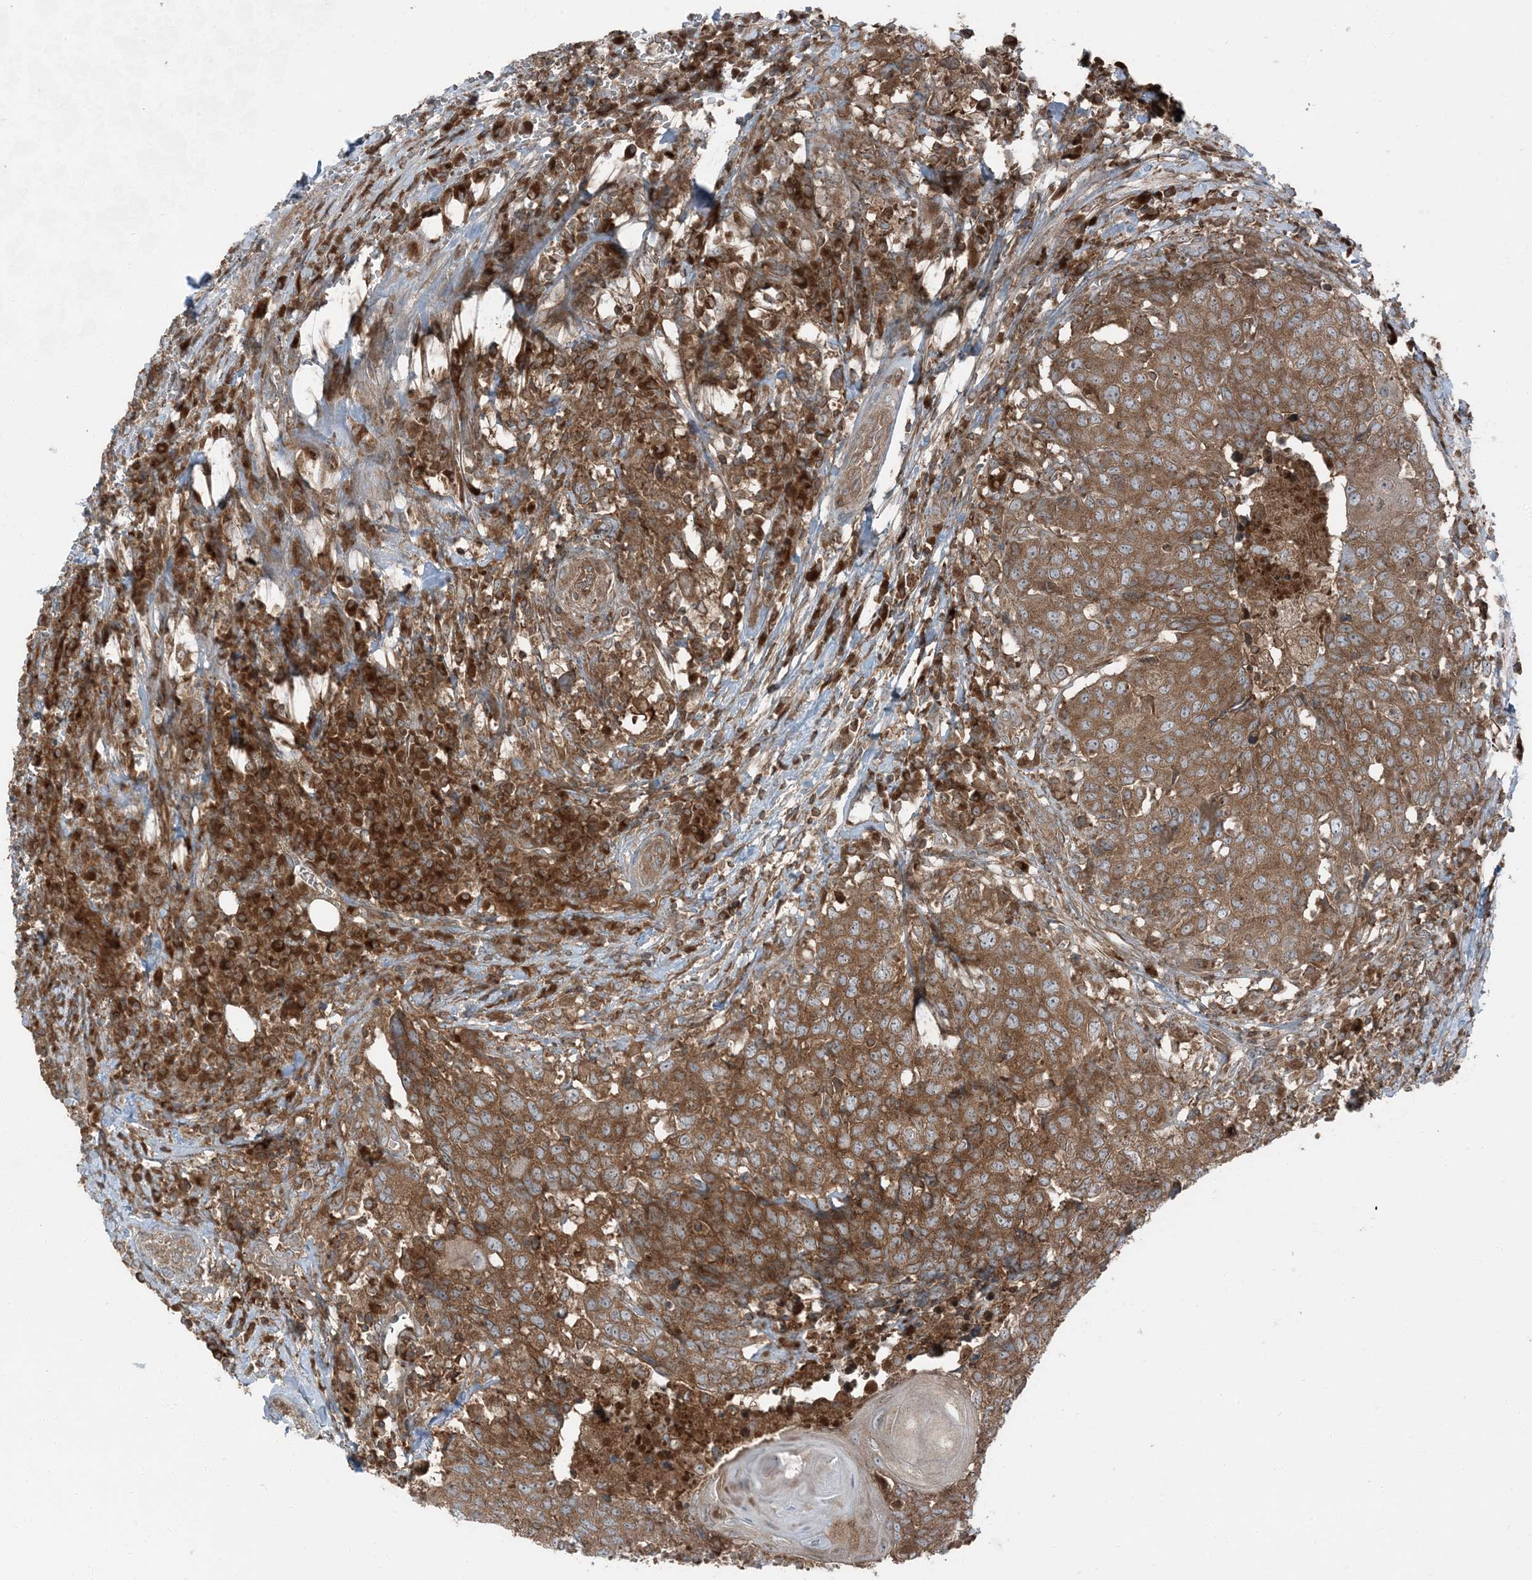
{"staining": {"intensity": "moderate", "quantity": ">75%", "location": "cytoplasmic/membranous"}, "tissue": "head and neck cancer", "cell_type": "Tumor cells", "image_type": "cancer", "snomed": [{"axis": "morphology", "description": "Squamous cell carcinoma, NOS"}, {"axis": "topography", "description": "Head-Neck"}], "caption": "Squamous cell carcinoma (head and neck) was stained to show a protein in brown. There is medium levels of moderate cytoplasmic/membranous positivity in about >75% of tumor cells.", "gene": "RAB3GAP1", "patient": {"sex": "male", "age": 66}}